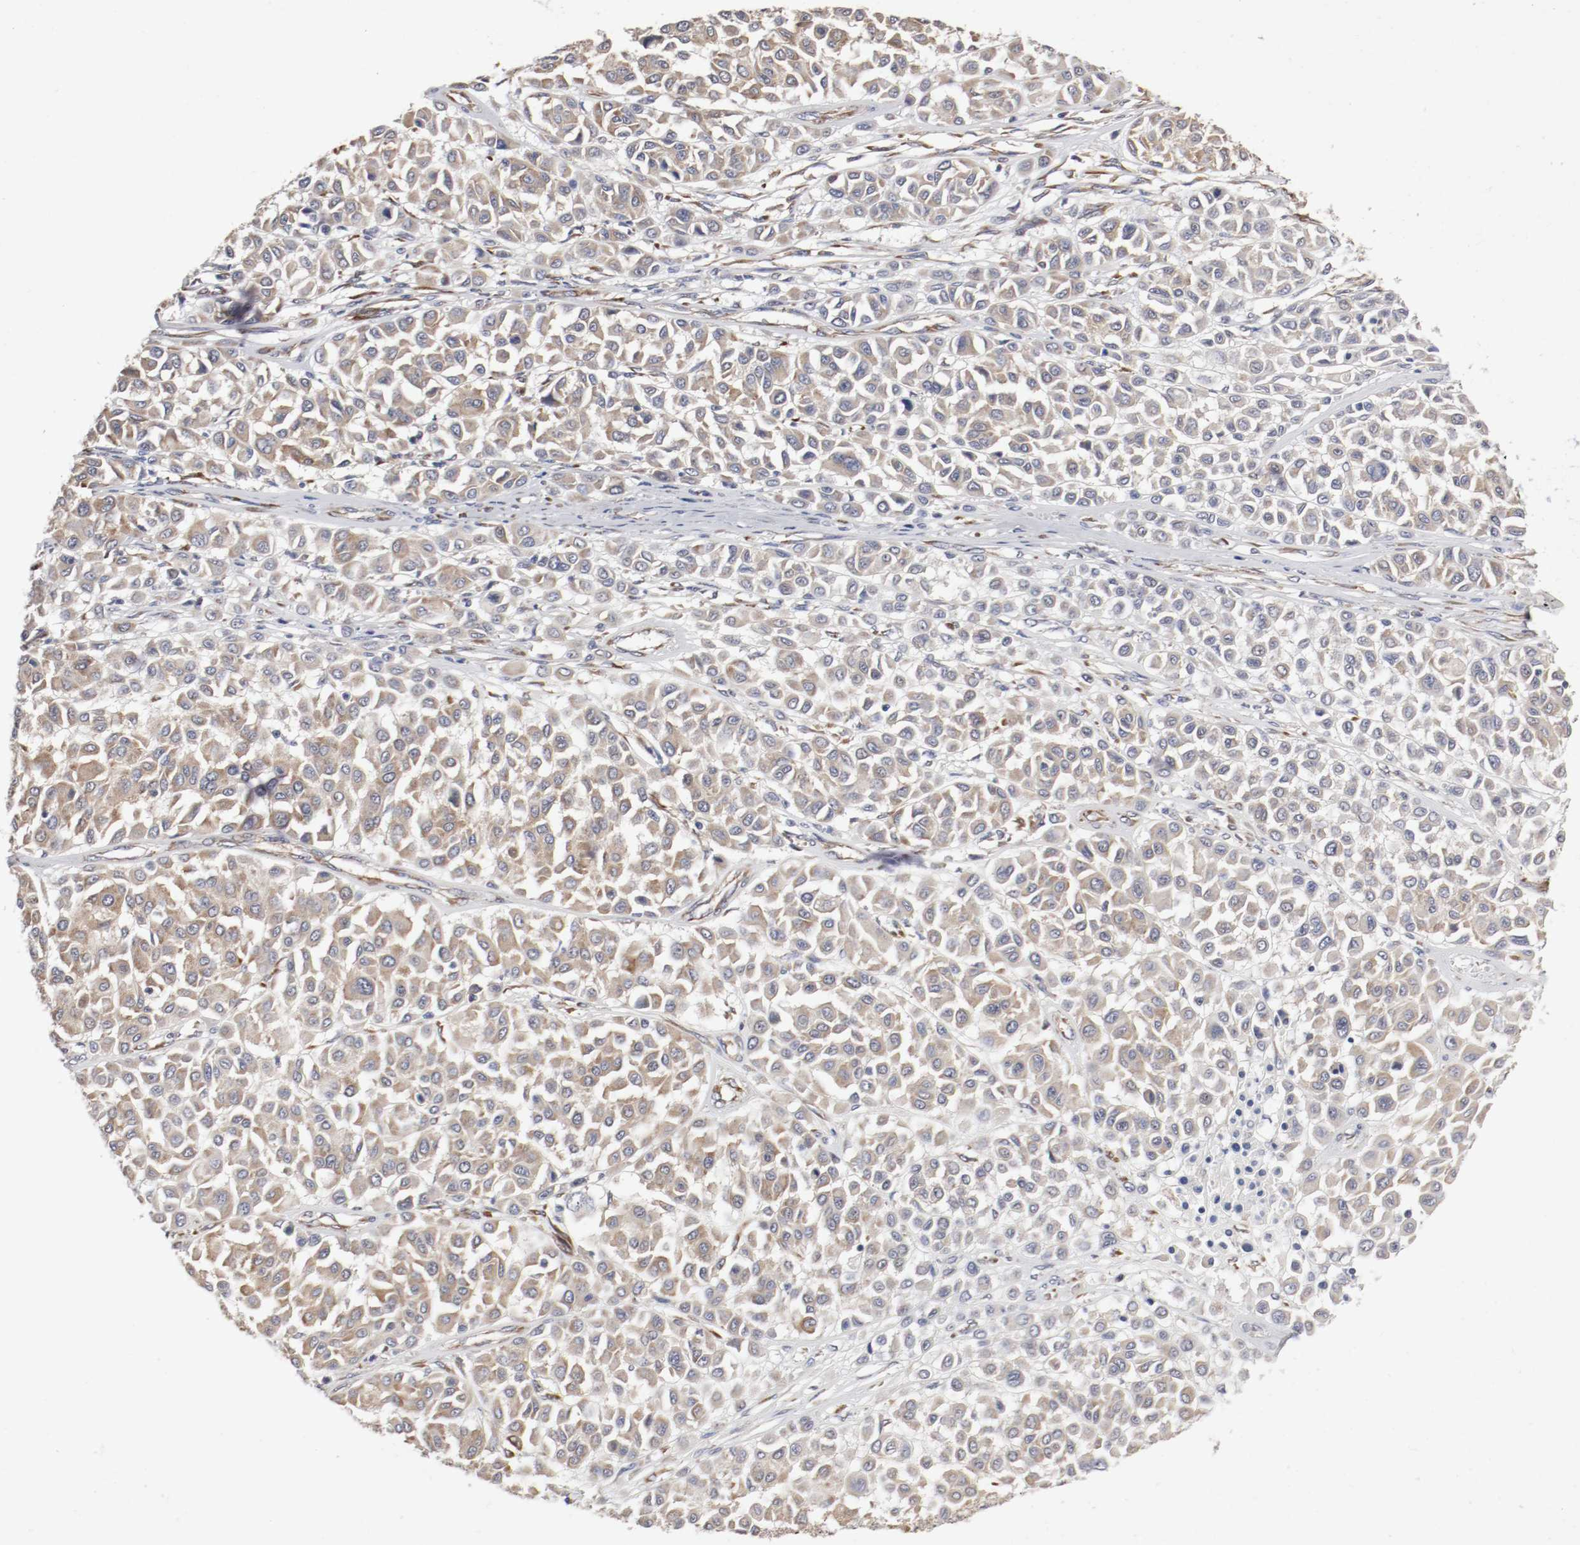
{"staining": {"intensity": "weak", "quantity": ">75%", "location": "cytoplasmic/membranous"}, "tissue": "melanoma", "cell_type": "Tumor cells", "image_type": "cancer", "snomed": [{"axis": "morphology", "description": "Malignant melanoma, Metastatic site"}, {"axis": "topography", "description": "Soft tissue"}], "caption": "This image shows IHC staining of melanoma, with low weak cytoplasmic/membranous staining in about >75% of tumor cells.", "gene": "FKBP3", "patient": {"sex": "male", "age": 41}}